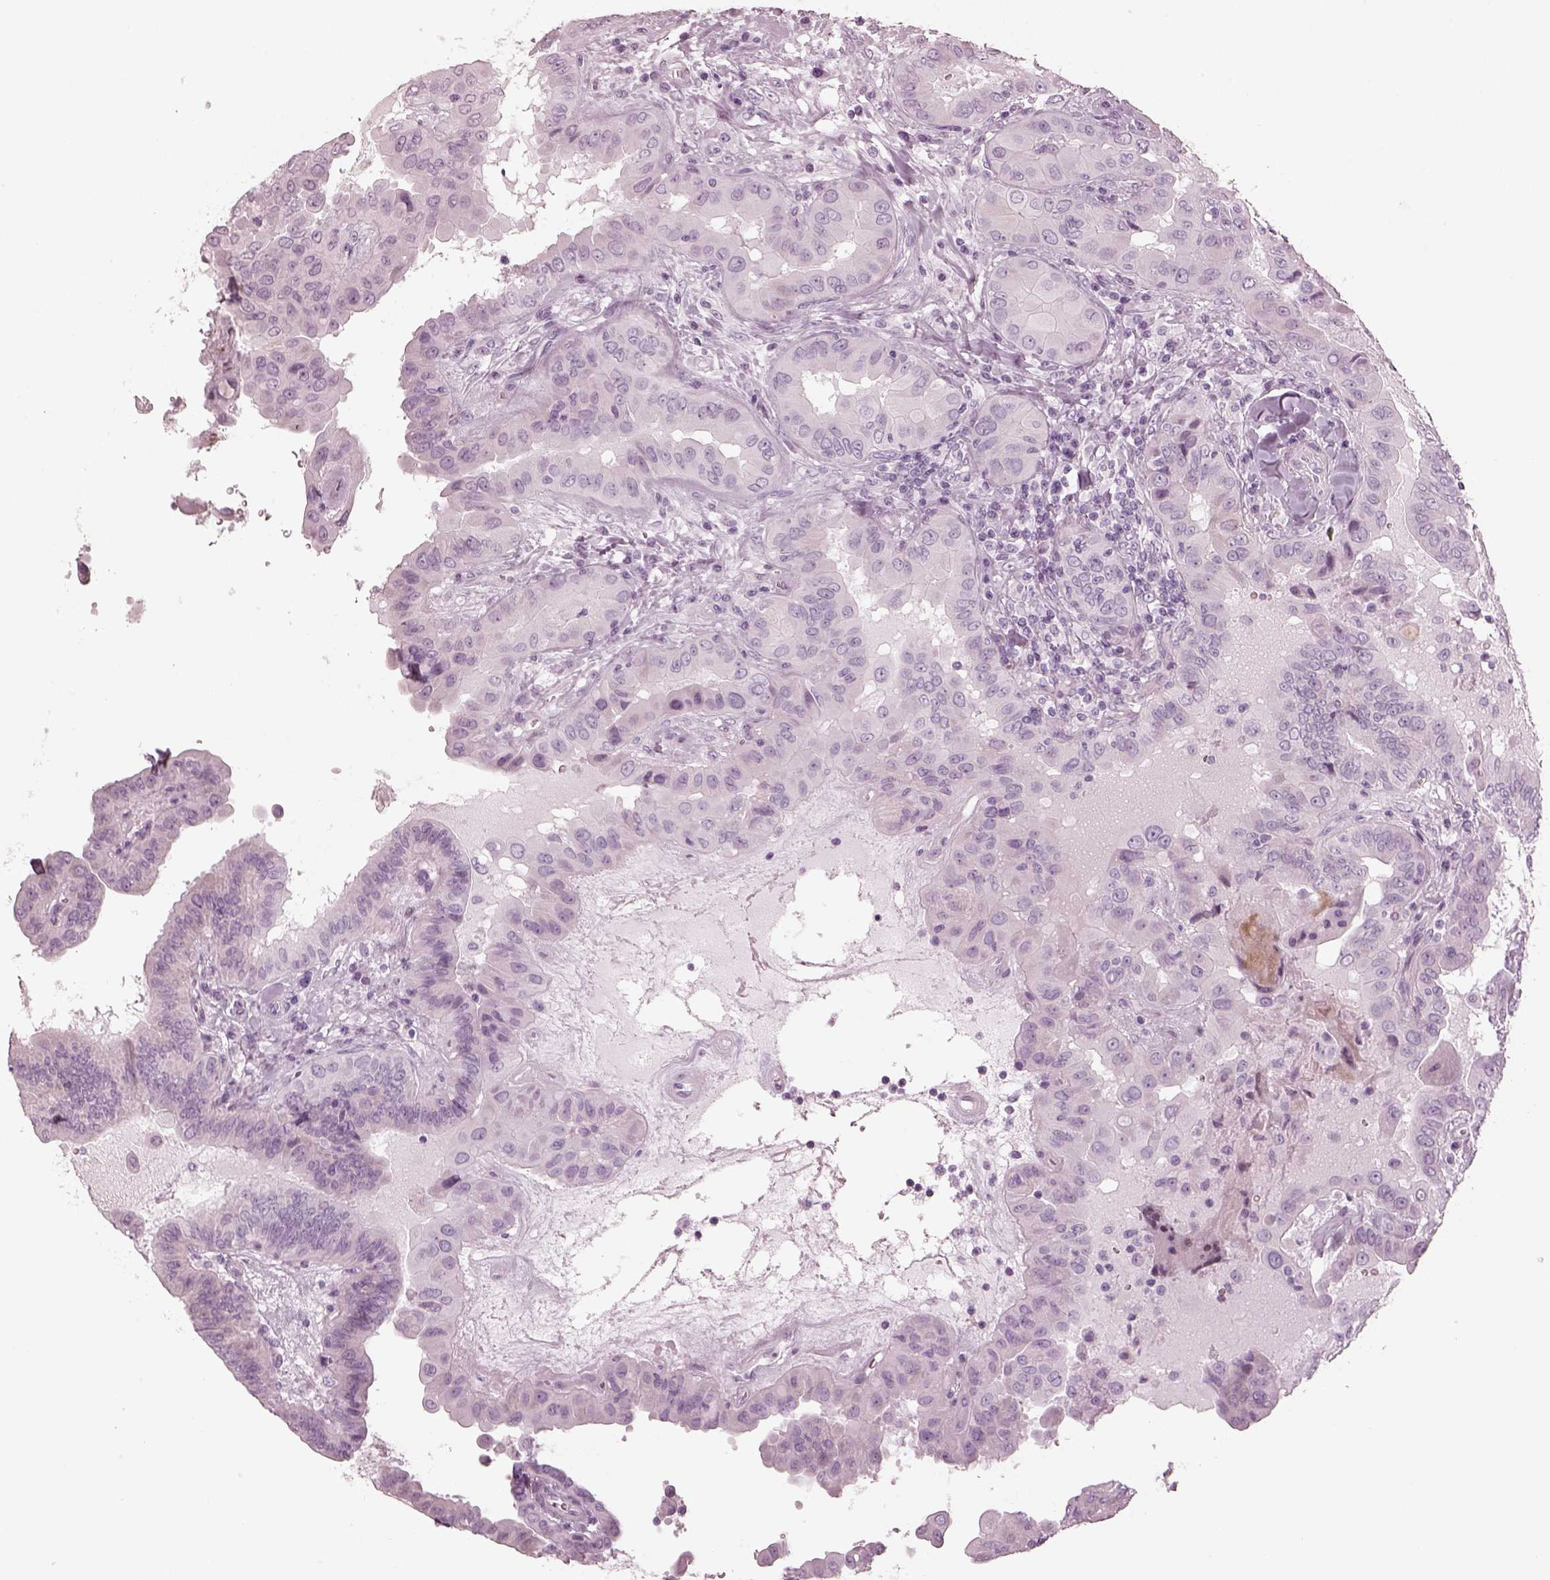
{"staining": {"intensity": "negative", "quantity": "none", "location": "none"}, "tissue": "thyroid cancer", "cell_type": "Tumor cells", "image_type": "cancer", "snomed": [{"axis": "morphology", "description": "Papillary adenocarcinoma, NOS"}, {"axis": "topography", "description": "Thyroid gland"}], "caption": "There is no significant expression in tumor cells of thyroid cancer (papillary adenocarcinoma). (Stains: DAB (3,3'-diaminobenzidine) immunohistochemistry with hematoxylin counter stain, Microscopy: brightfield microscopy at high magnification).", "gene": "OPN4", "patient": {"sex": "female", "age": 37}}